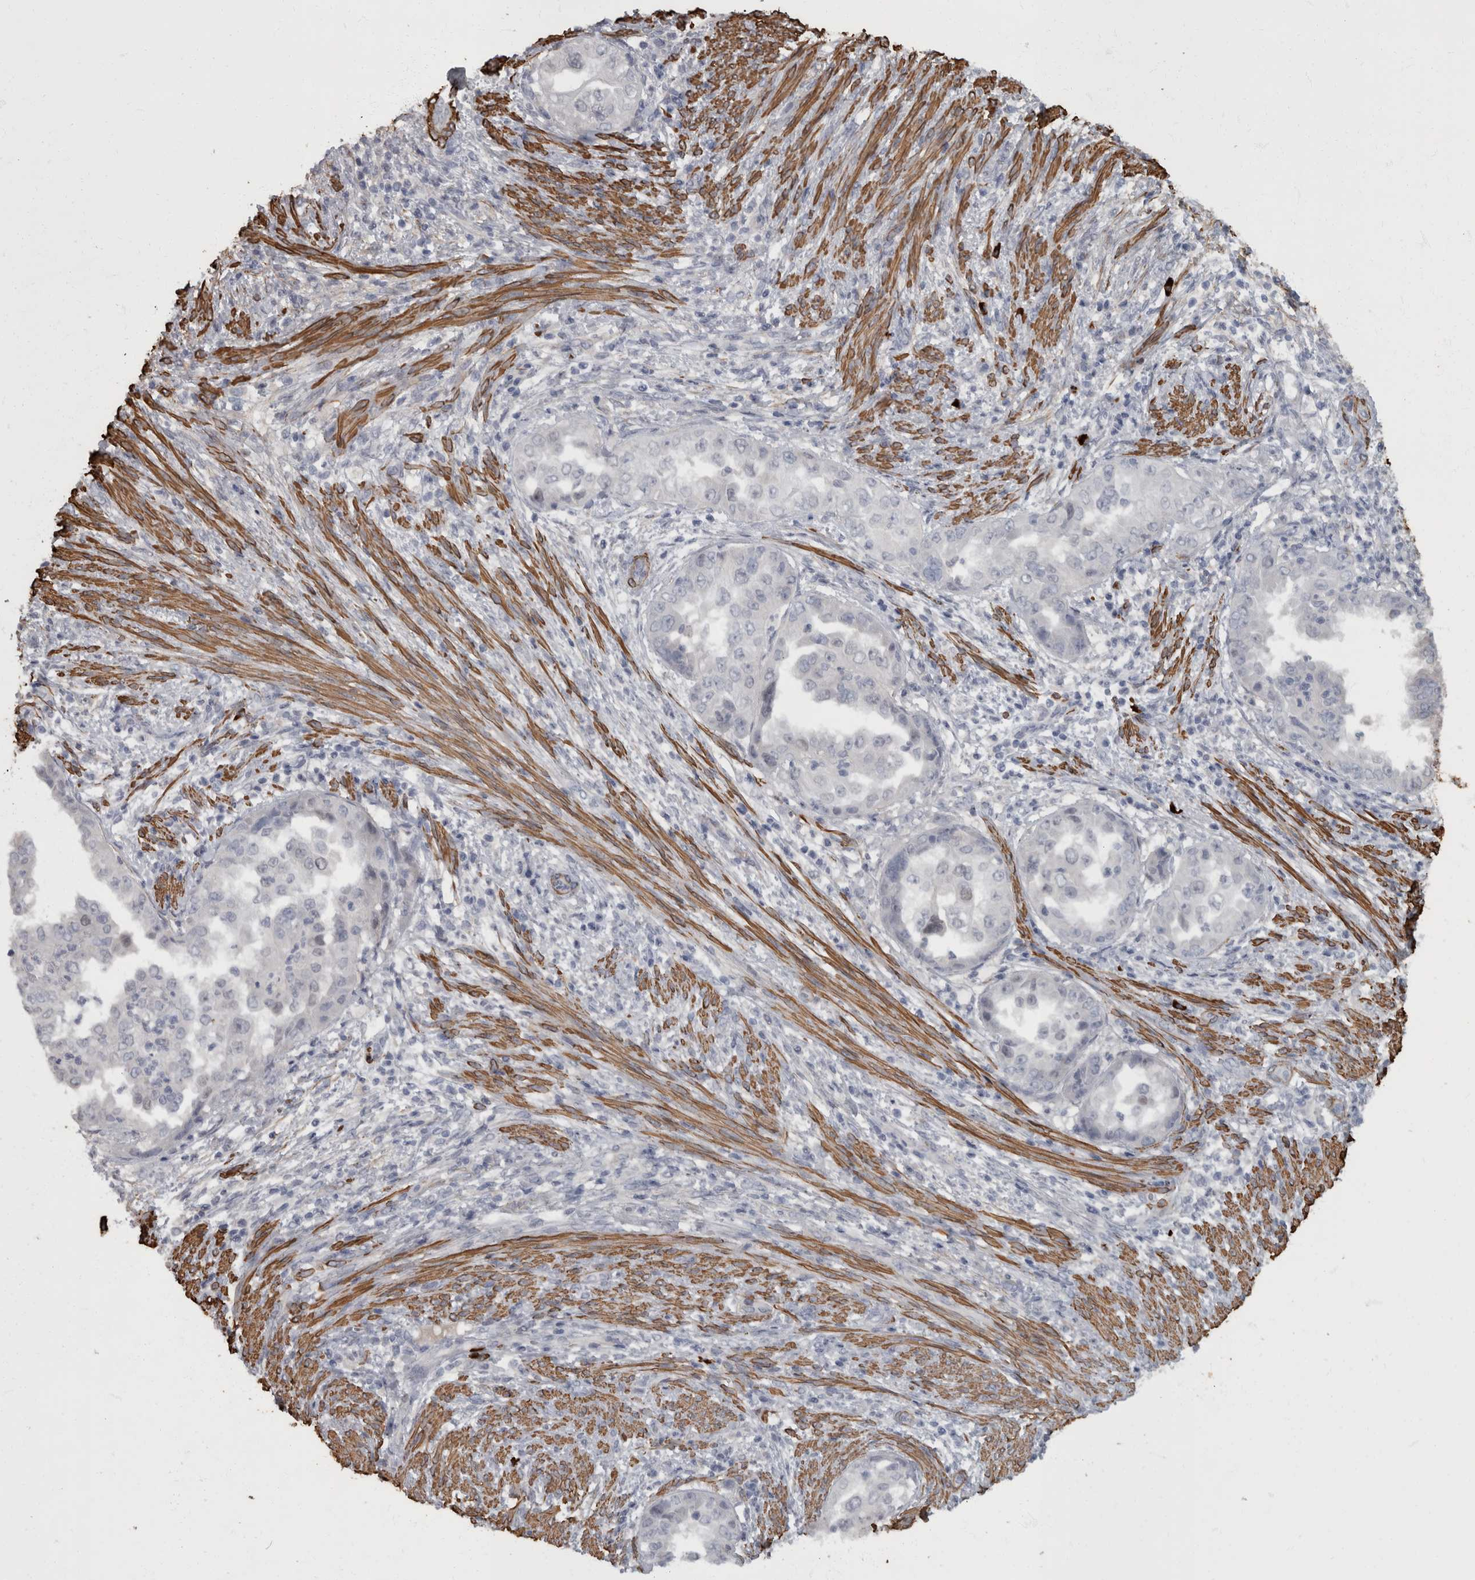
{"staining": {"intensity": "negative", "quantity": "none", "location": "none"}, "tissue": "endometrial cancer", "cell_type": "Tumor cells", "image_type": "cancer", "snomed": [{"axis": "morphology", "description": "Adenocarcinoma, NOS"}, {"axis": "topography", "description": "Endometrium"}], "caption": "Endometrial cancer stained for a protein using immunohistochemistry demonstrates no expression tumor cells.", "gene": "MASTL", "patient": {"sex": "female", "age": 85}}